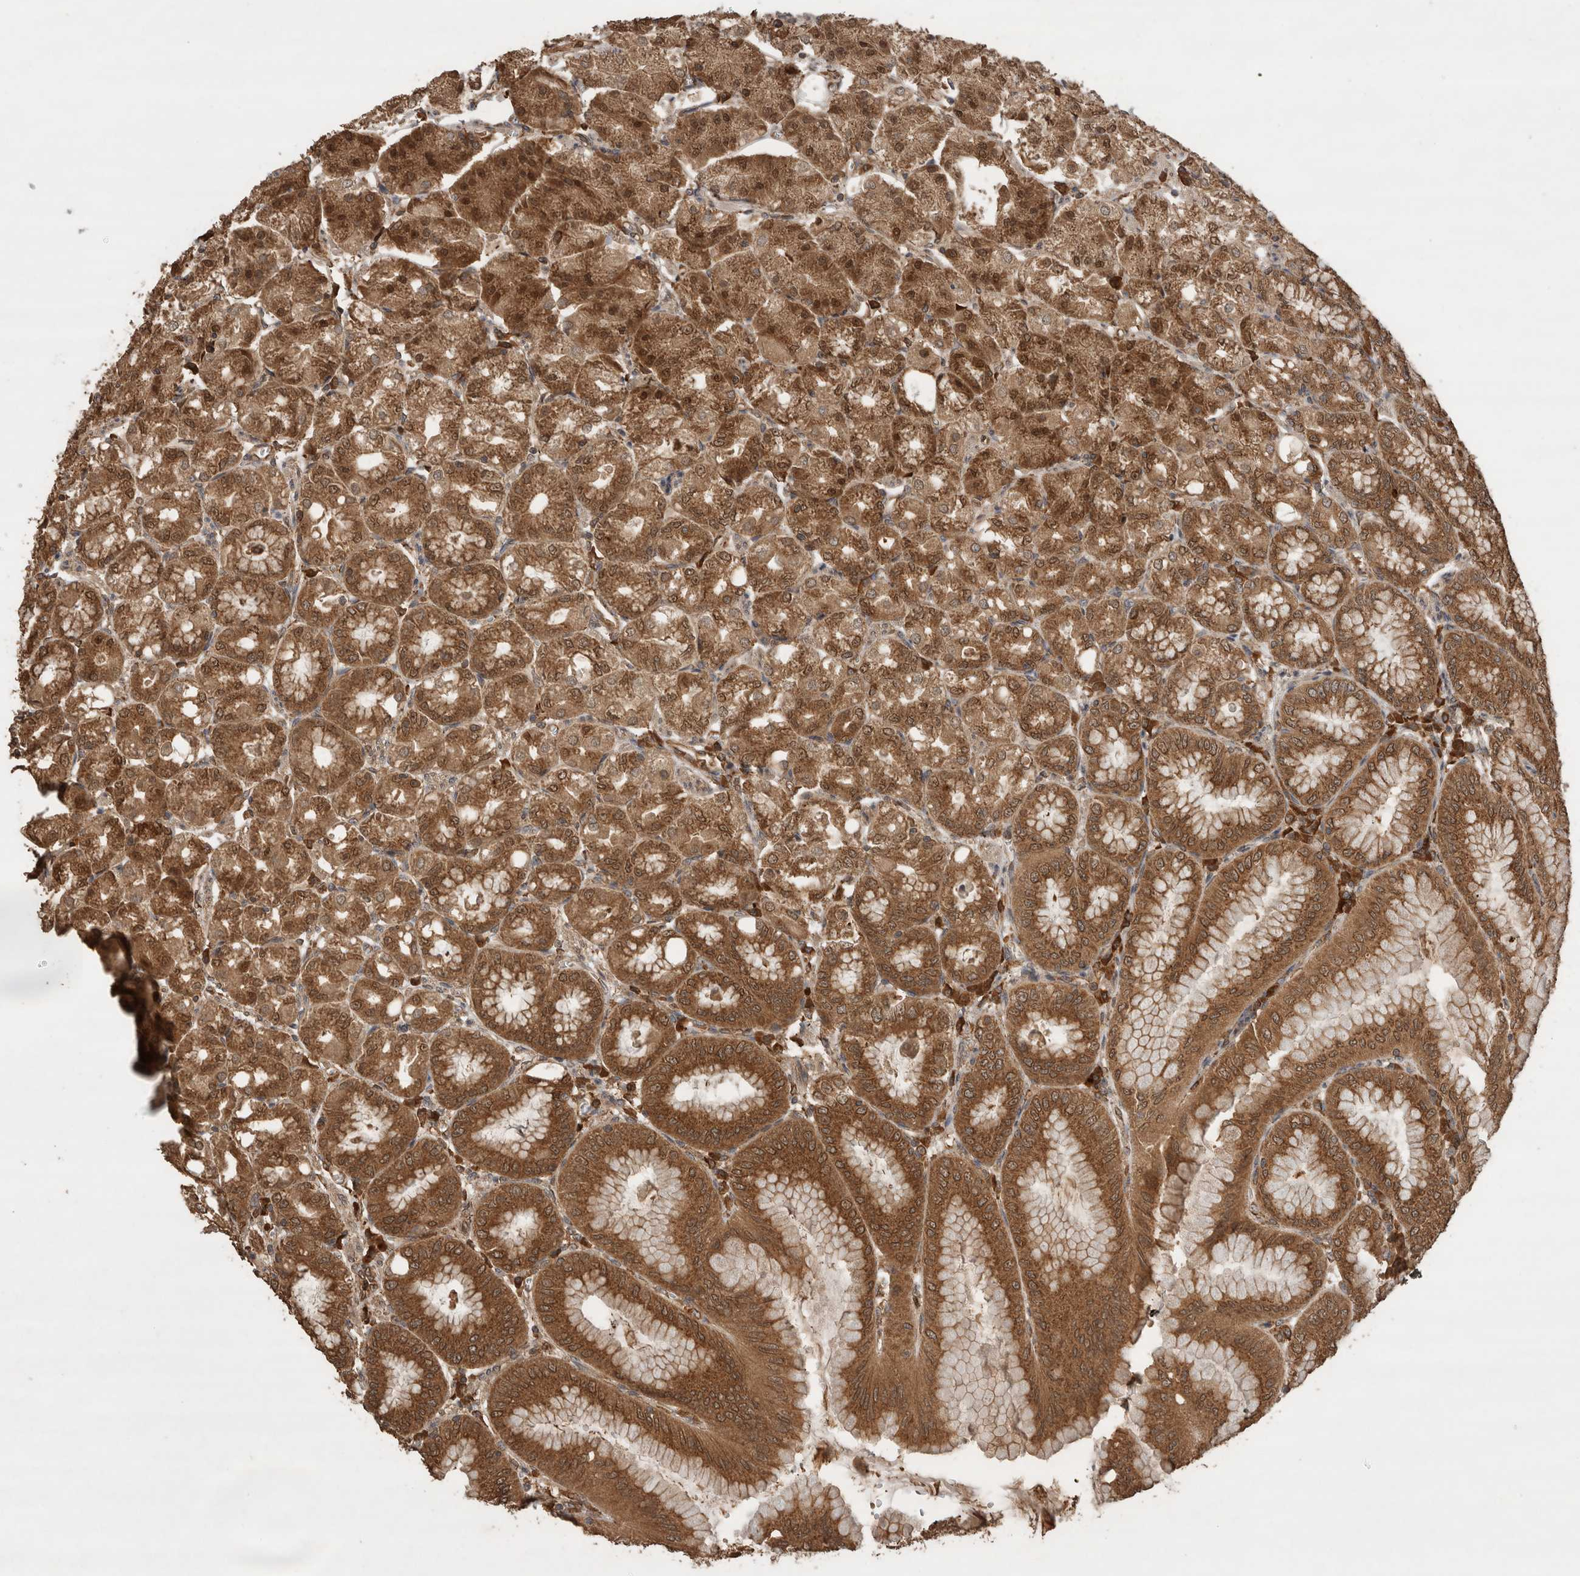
{"staining": {"intensity": "strong", "quantity": ">75%", "location": "cytoplasmic/membranous,nuclear"}, "tissue": "stomach", "cell_type": "Glandular cells", "image_type": "normal", "snomed": [{"axis": "morphology", "description": "Normal tissue, NOS"}, {"axis": "topography", "description": "Stomach, lower"}], "caption": "Immunohistochemistry of unremarkable human stomach exhibits high levels of strong cytoplasmic/membranous,nuclear positivity in about >75% of glandular cells. (brown staining indicates protein expression, while blue staining denotes nuclei).", "gene": "OTUD7B", "patient": {"sex": "male", "age": 71}}